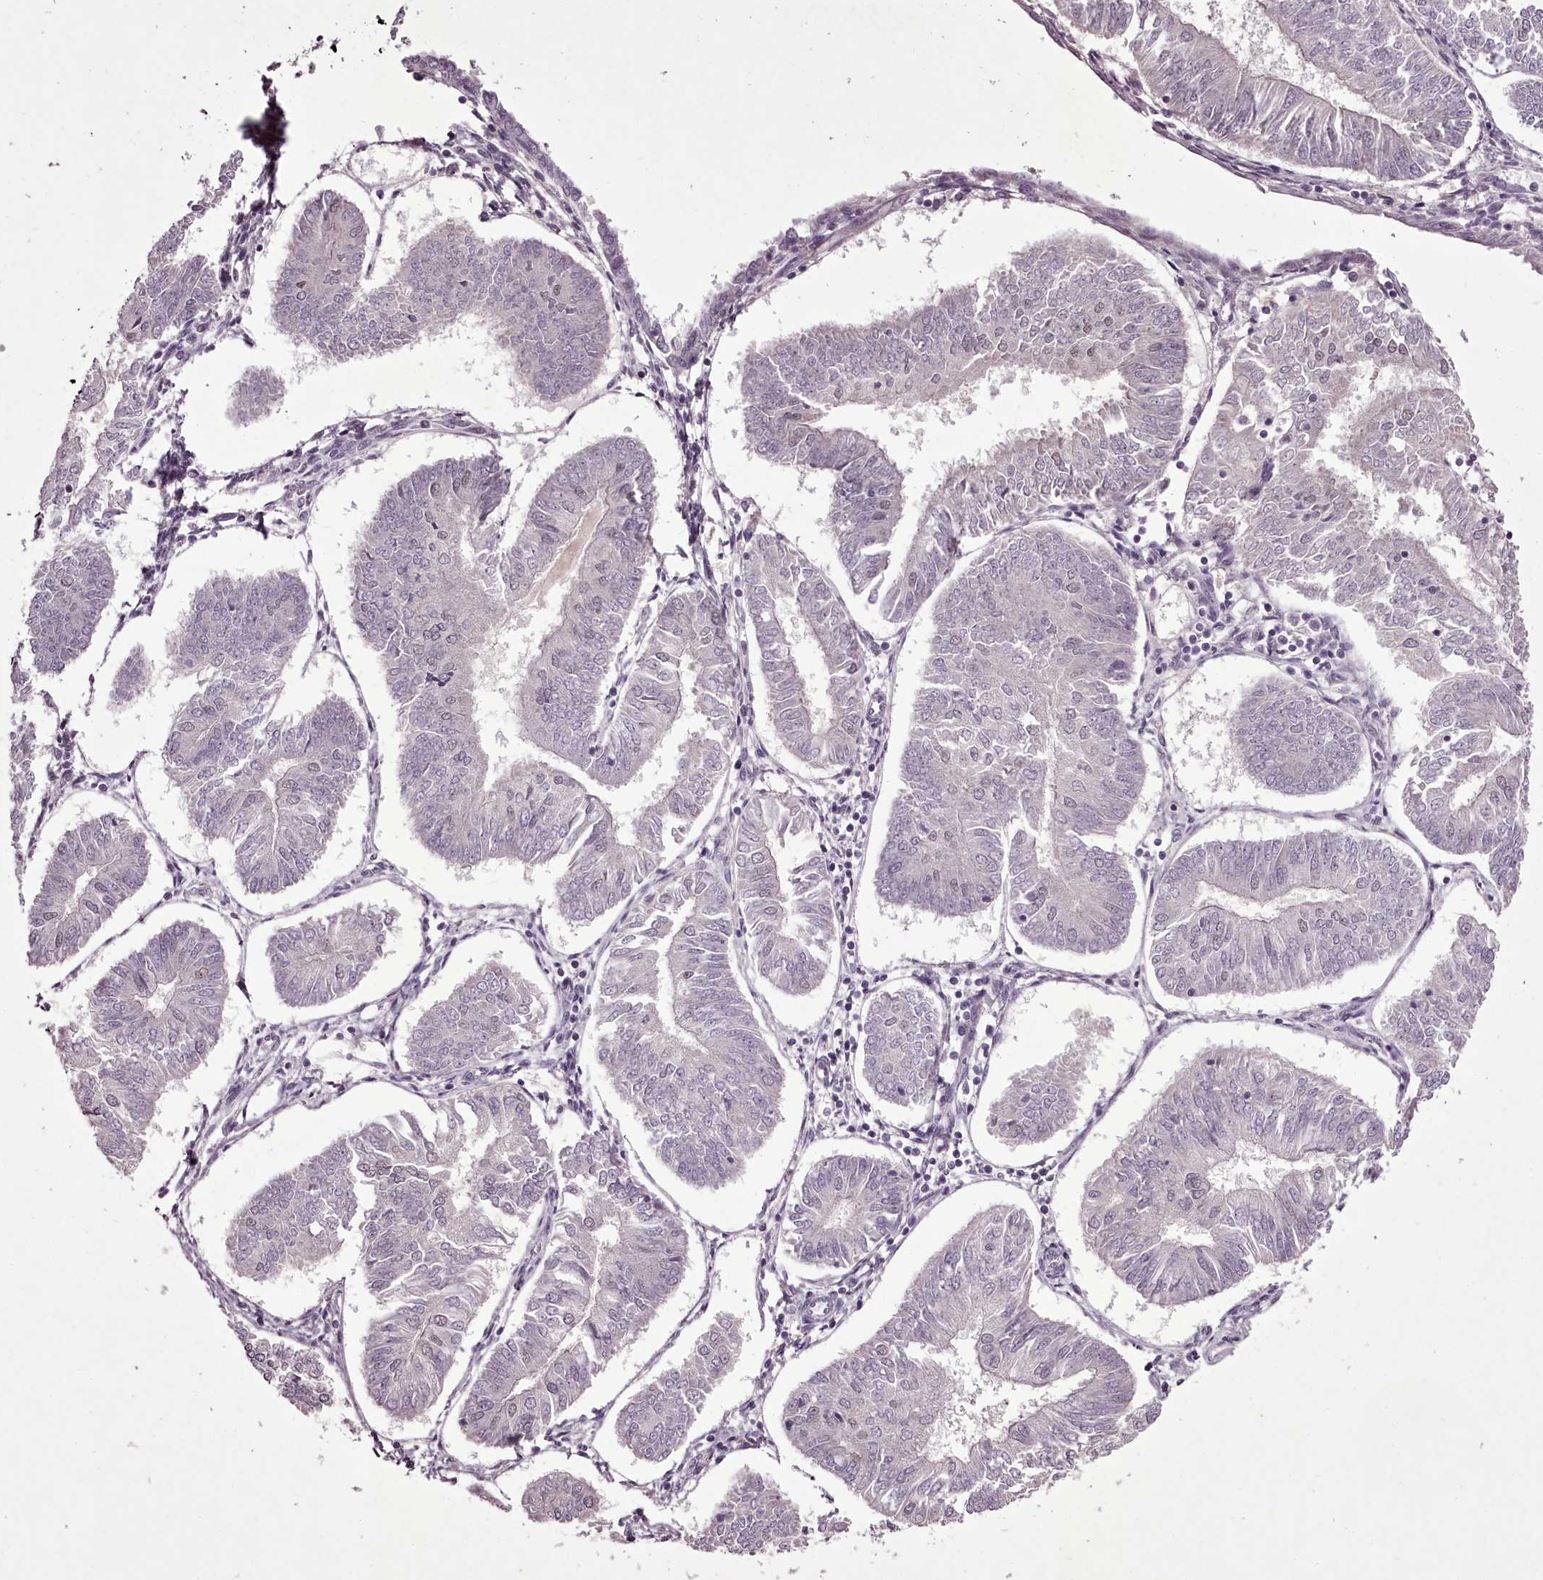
{"staining": {"intensity": "negative", "quantity": "none", "location": "none"}, "tissue": "endometrial cancer", "cell_type": "Tumor cells", "image_type": "cancer", "snomed": [{"axis": "morphology", "description": "Adenocarcinoma, NOS"}, {"axis": "topography", "description": "Endometrium"}], "caption": "There is no significant positivity in tumor cells of endometrial cancer. The staining is performed using DAB brown chromogen with nuclei counter-stained in using hematoxylin.", "gene": "C1orf56", "patient": {"sex": "female", "age": 58}}